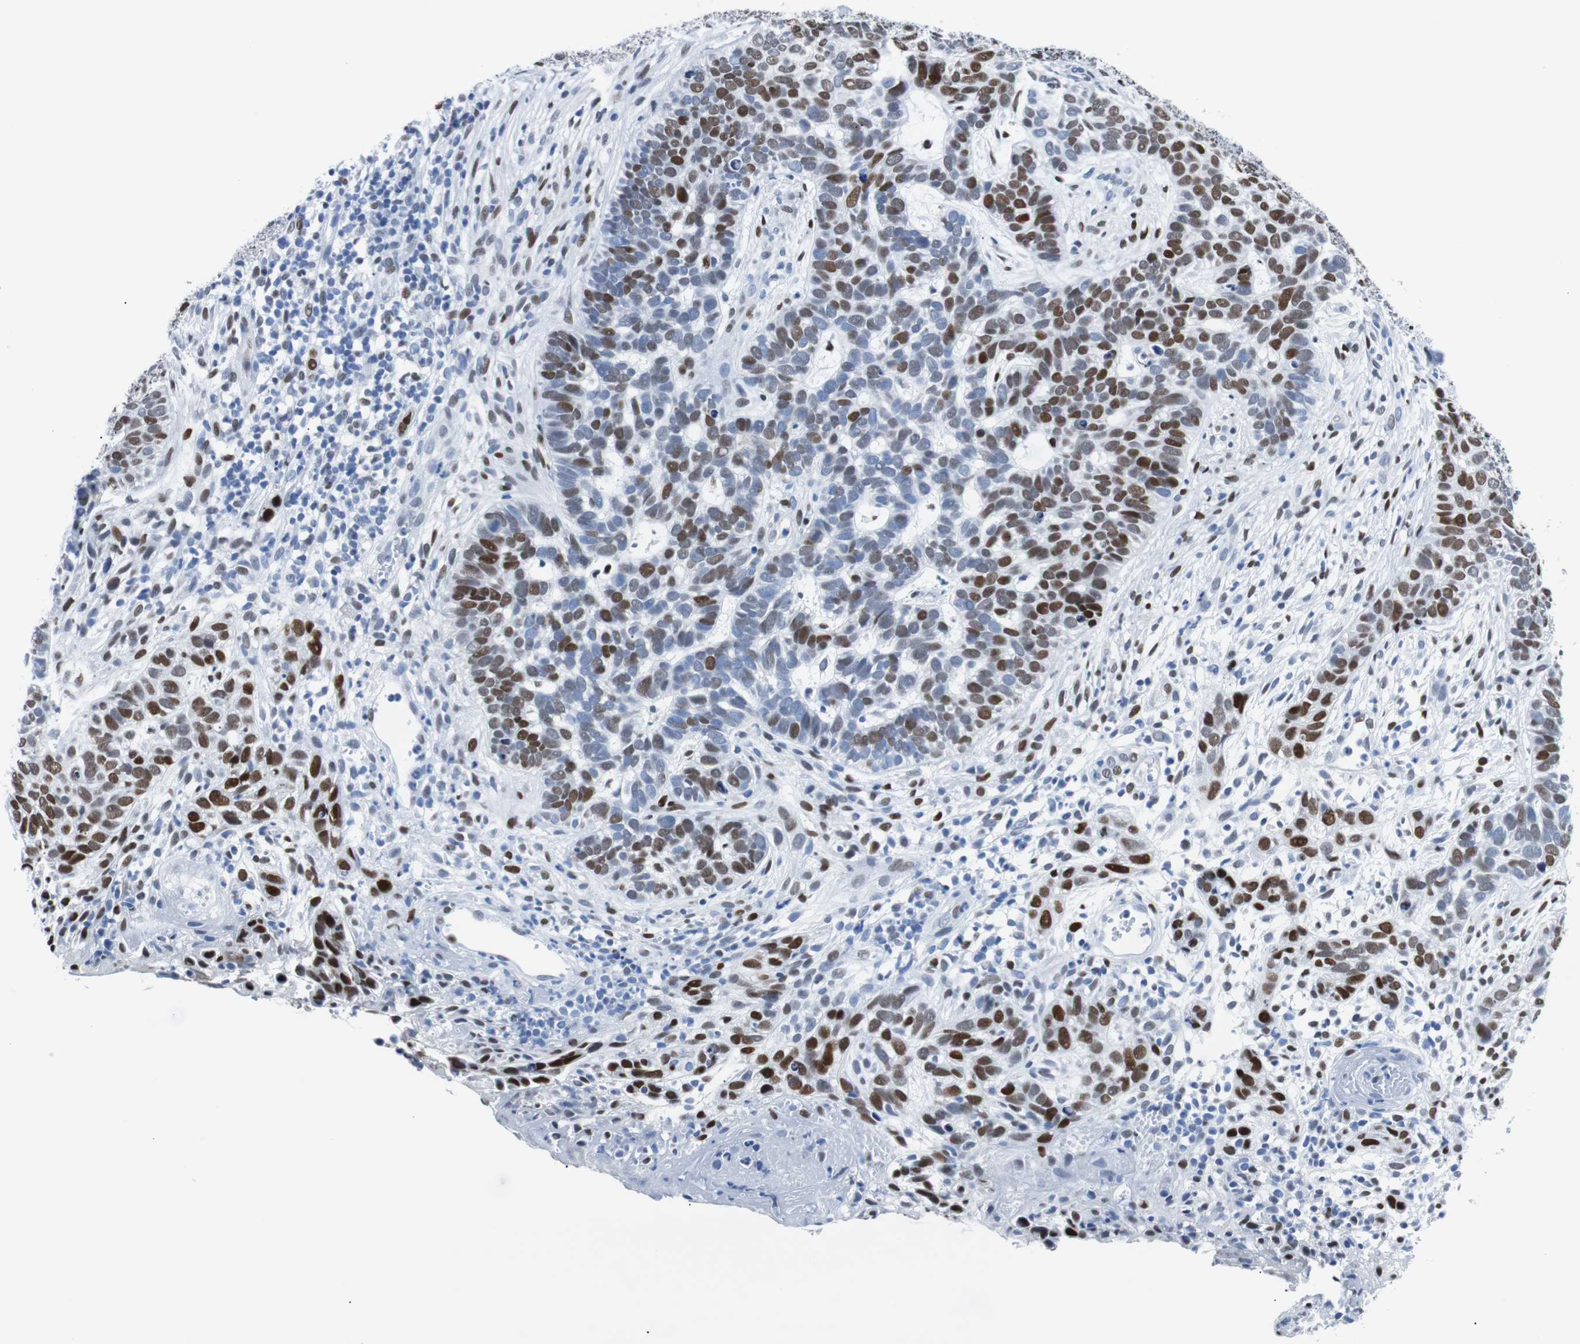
{"staining": {"intensity": "strong", "quantity": ">75%", "location": "nuclear"}, "tissue": "skin cancer", "cell_type": "Tumor cells", "image_type": "cancer", "snomed": [{"axis": "morphology", "description": "Basal cell carcinoma"}, {"axis": "topography", "description": "Skin"}], "caption": "A micrograph of skin cancer (basal cell carcinoma) stained for a protein shows strong nuclear brown staining in tumor cells.", "gene": "JUN", "patient": {"sex": "male", "age": 87}}